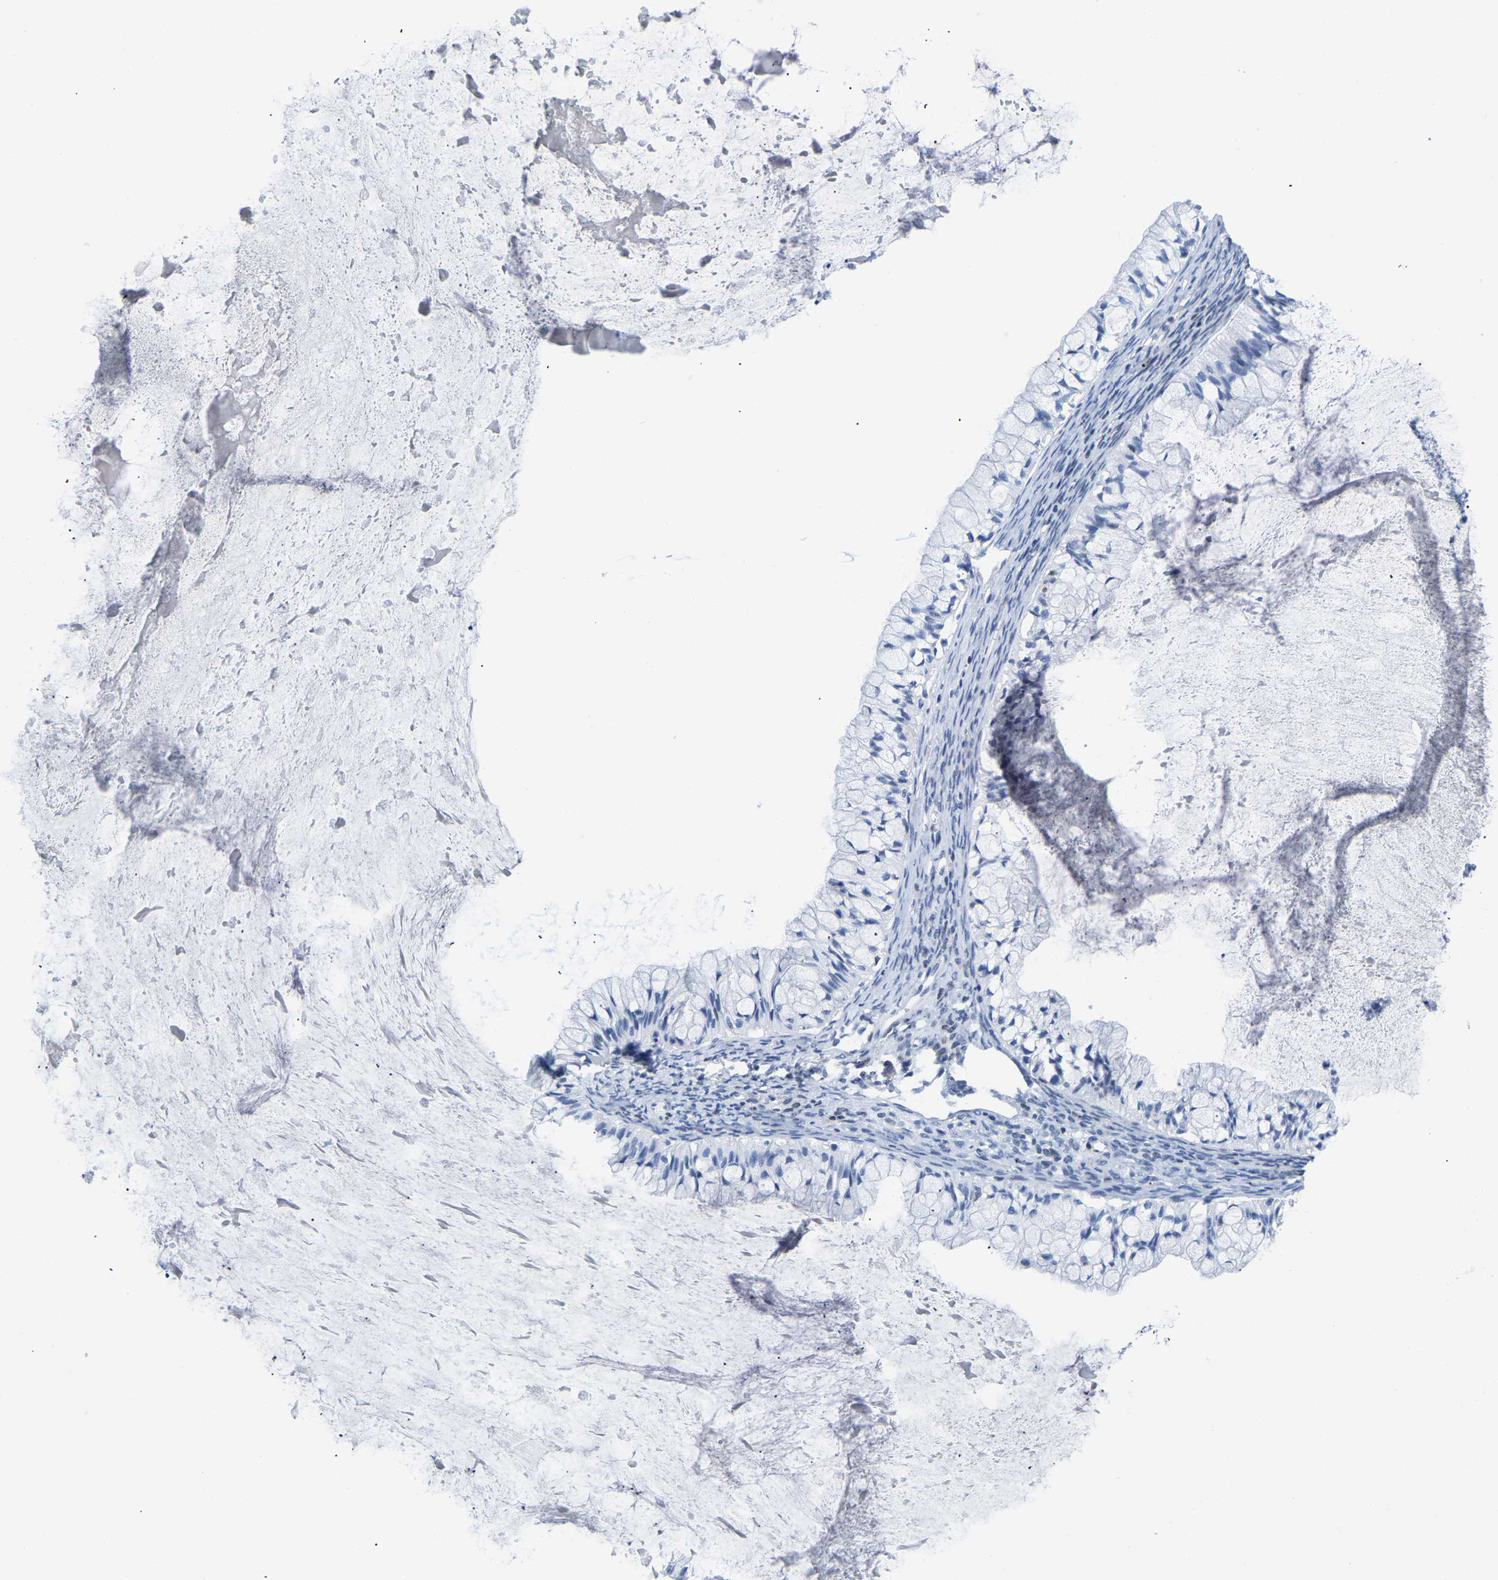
{"staining": {"intensity": "negative", "quantity": "none", "location": "none"}, "tissue": "ovarian cancer", "cell_type": "Tumor cells", "image_type": "cancer", "snomed": [{"axis": "morphology", "description": "Cystadenocarcinoma, mucinous, NOS"}, {"axis": "topography", "description": "Ovary"}], "caption": "Mucinous cystadenocarcinoma (ovarian) stained for a protein using immunohistochemistry shows no staining tumor cells.", "gene": "UPK3A", "patient": {"sex": "female", "age": 57}}